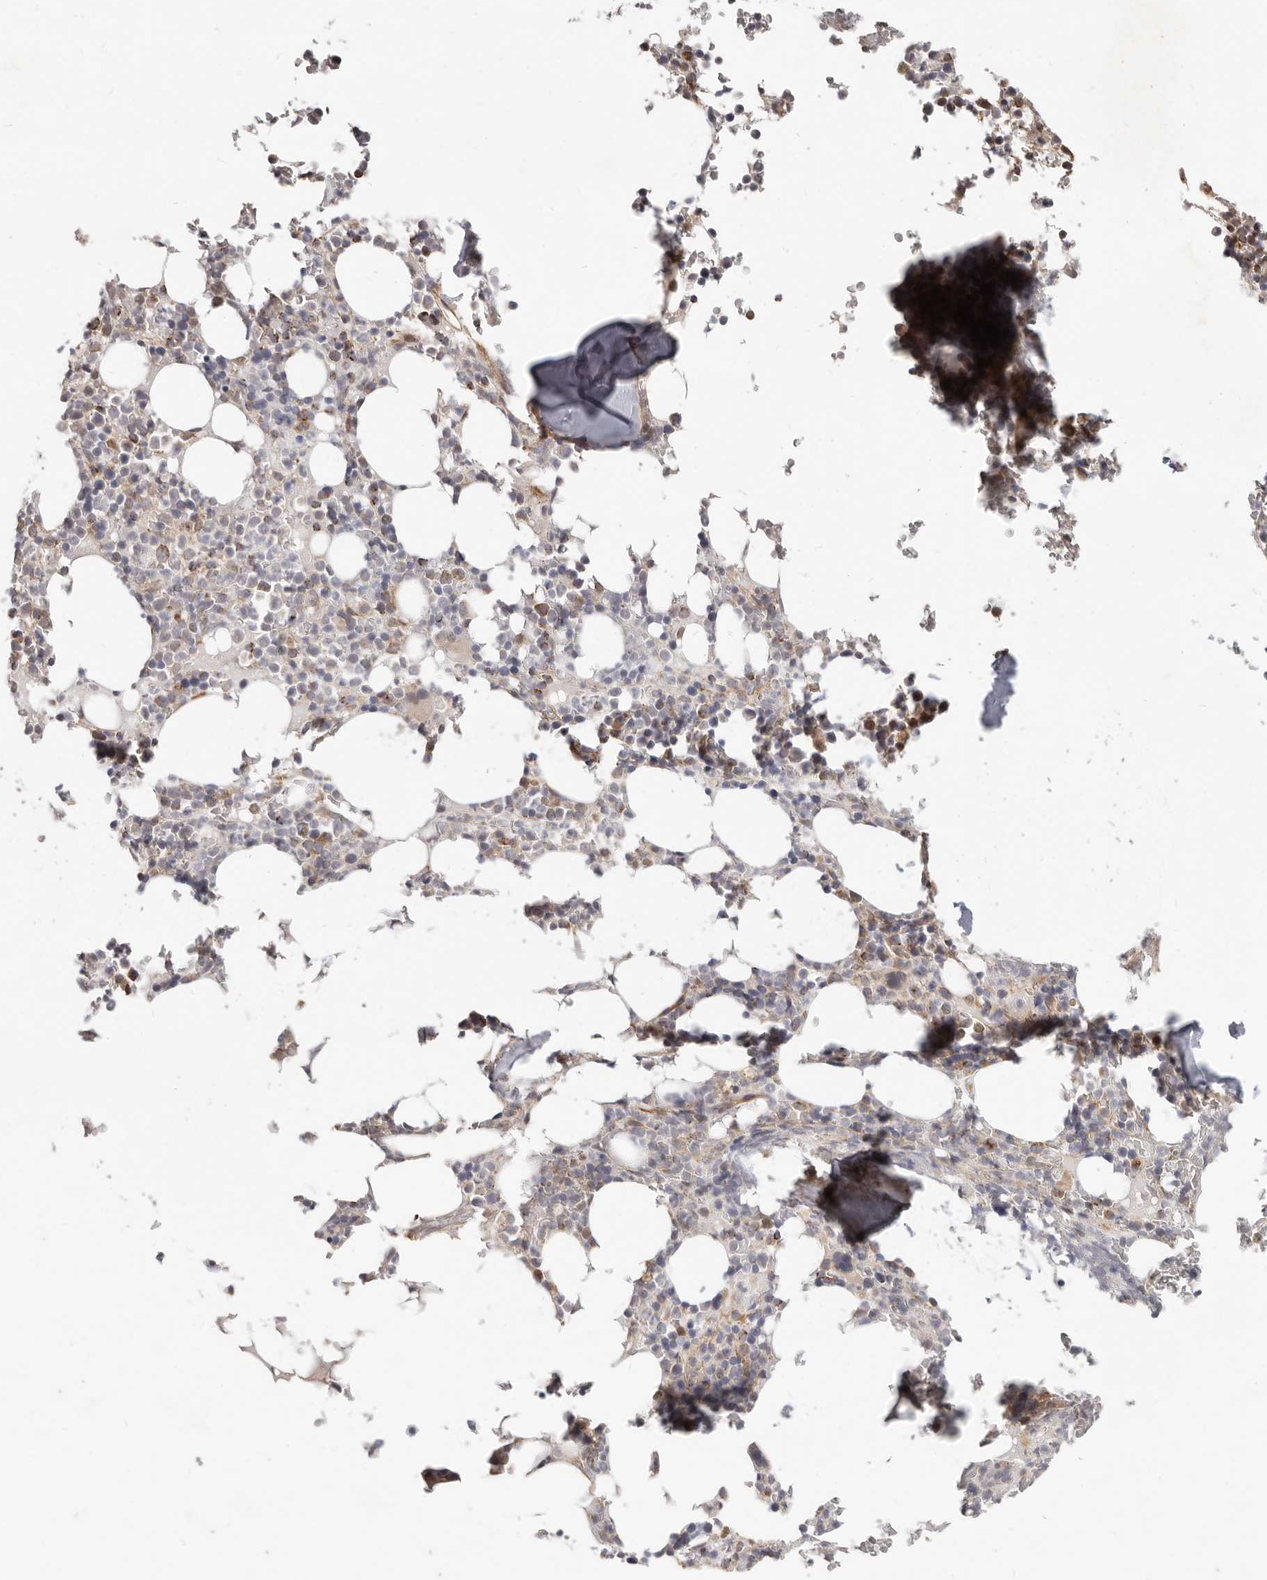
{"staining": {"intensity": "moderate", "quantity": "<25%", "location": "cytoplasmic/membranous"}, "tissue": "bone marrow", "cell_type": "Hematopoietic cells", "image_type": "normal", "snomed": [{"axis": "morphology", "description": "Normal tissue, NOS"}, {"axis": "topography", "description": "Bone marrow"}], "caption": "About <25% of hematopoietic cells in normal bone marrow exhibit moderate cytoplasmic/membranous protein staining as visualized by brown immunohistochemical staining.", "gene": "USP49", "patient": {"sex": "male", "age": 58}}